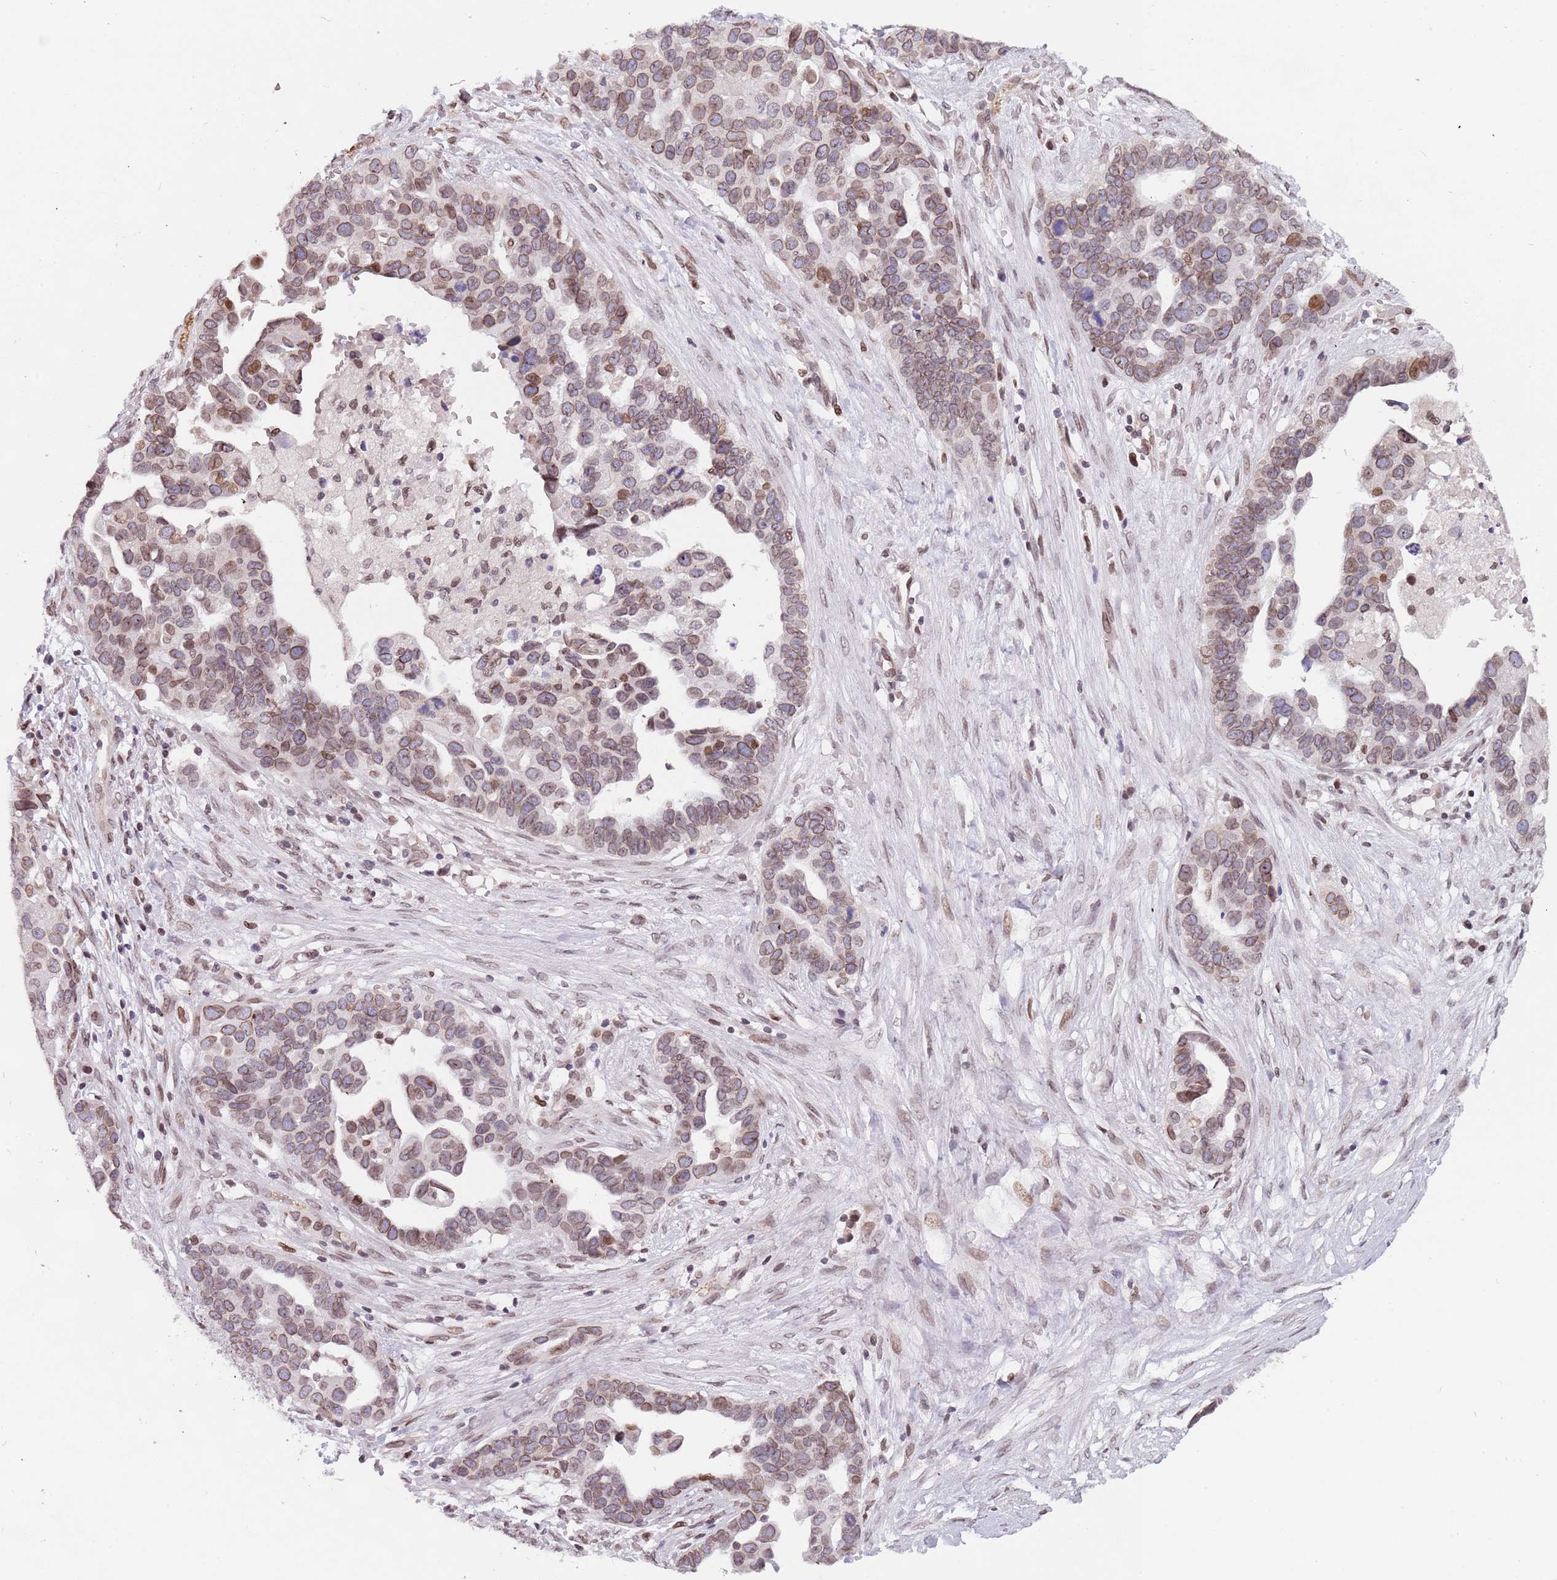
{"staining": {"intensity": "moderate", "quantity": ">75%", "location": "cytoplasmic/membranous,nuclear"}, "tissue": "ovarian cancer", "cell_type": "Tumor cells", "image_type": "cancer", "snomed": [{"axis": "morphology", "description": "Cystadenocarcinoma, serous, NOS"}, {"axis": "topography", "description": "Ovary"}], "caption": "Immunohistochemistry (IHC) staining of ovarian serous cystadenocarcinoma, which exhibits medium levels of moderate cytoplasmic/membranous and nuclear expression in about >75% of tumor cells indicating moderate cytoplasmic/membranous and nuclear protein positivity. The staining was performed using DAB (brown) for protein detection and nuclei were counterstained in hematoxylin (blue).", "gene": "KLHDC2", "patient": {"sex": "female", "age": 54}}